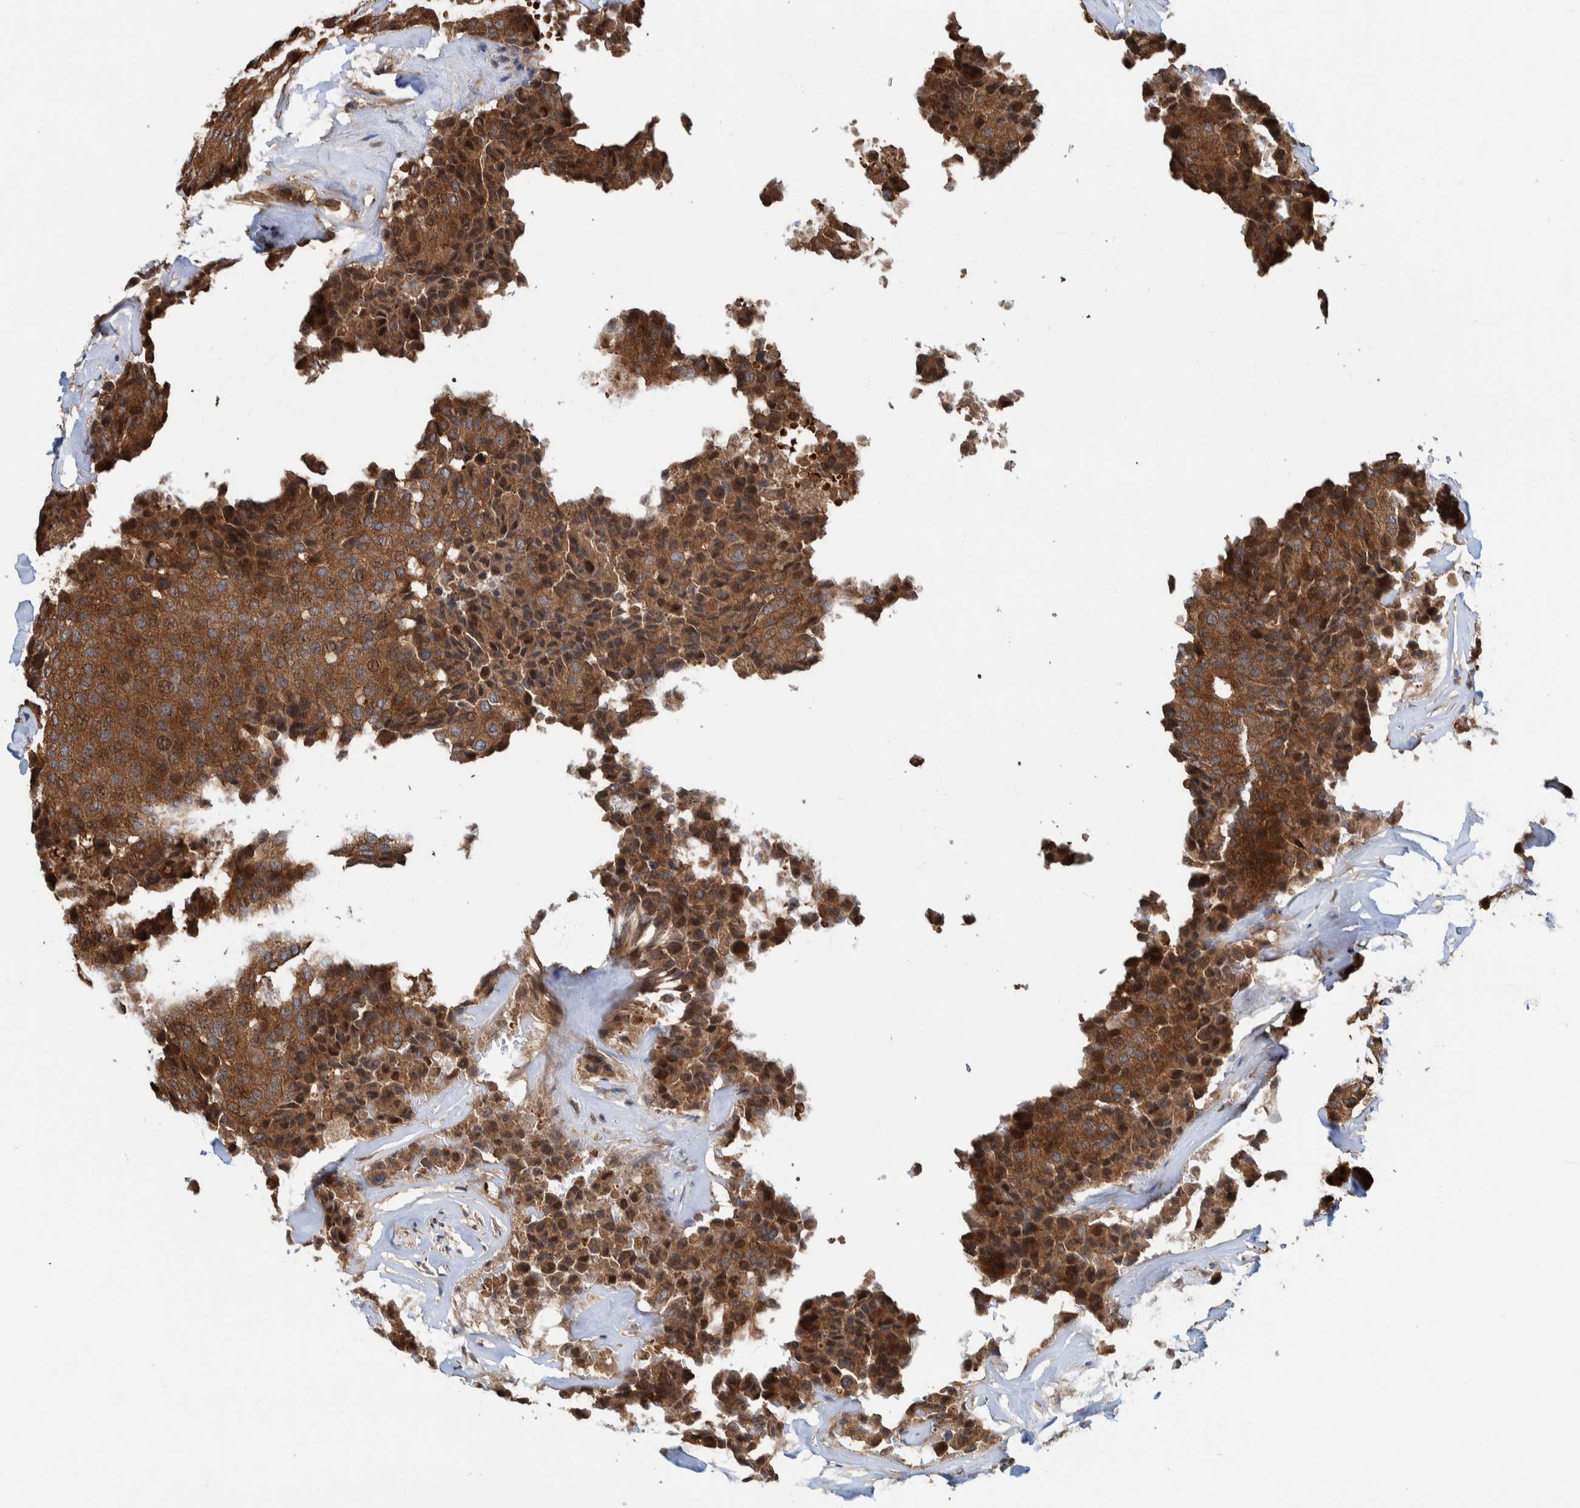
{"staining": {"intensity": "strong", "quantity": ">75%", "location": "cytoplasmic/membranous,nuclear"}, "tissue": "breast cancer", "cell_type": "Tumor cells", "image_type": "cancer", "snomed": [{"axis": "morphology", "description": "Duct carcinoma"}, {"axis": "topography", "description": "Breast"}], "caption": "High-magnification brightfield microscopy of breast cancer (invasive ductal carcinoma) stained with DAB (3,3'-diaminobenzidine) (brown) and counterstained with hematoxylin (blue). tumor cells exhibit strong cytoplasmic/membranous and nuclear positivity is identified in about>75% of cells.", "gene": "CCDC57", "patient": {"sex": "female", "age": 75}}